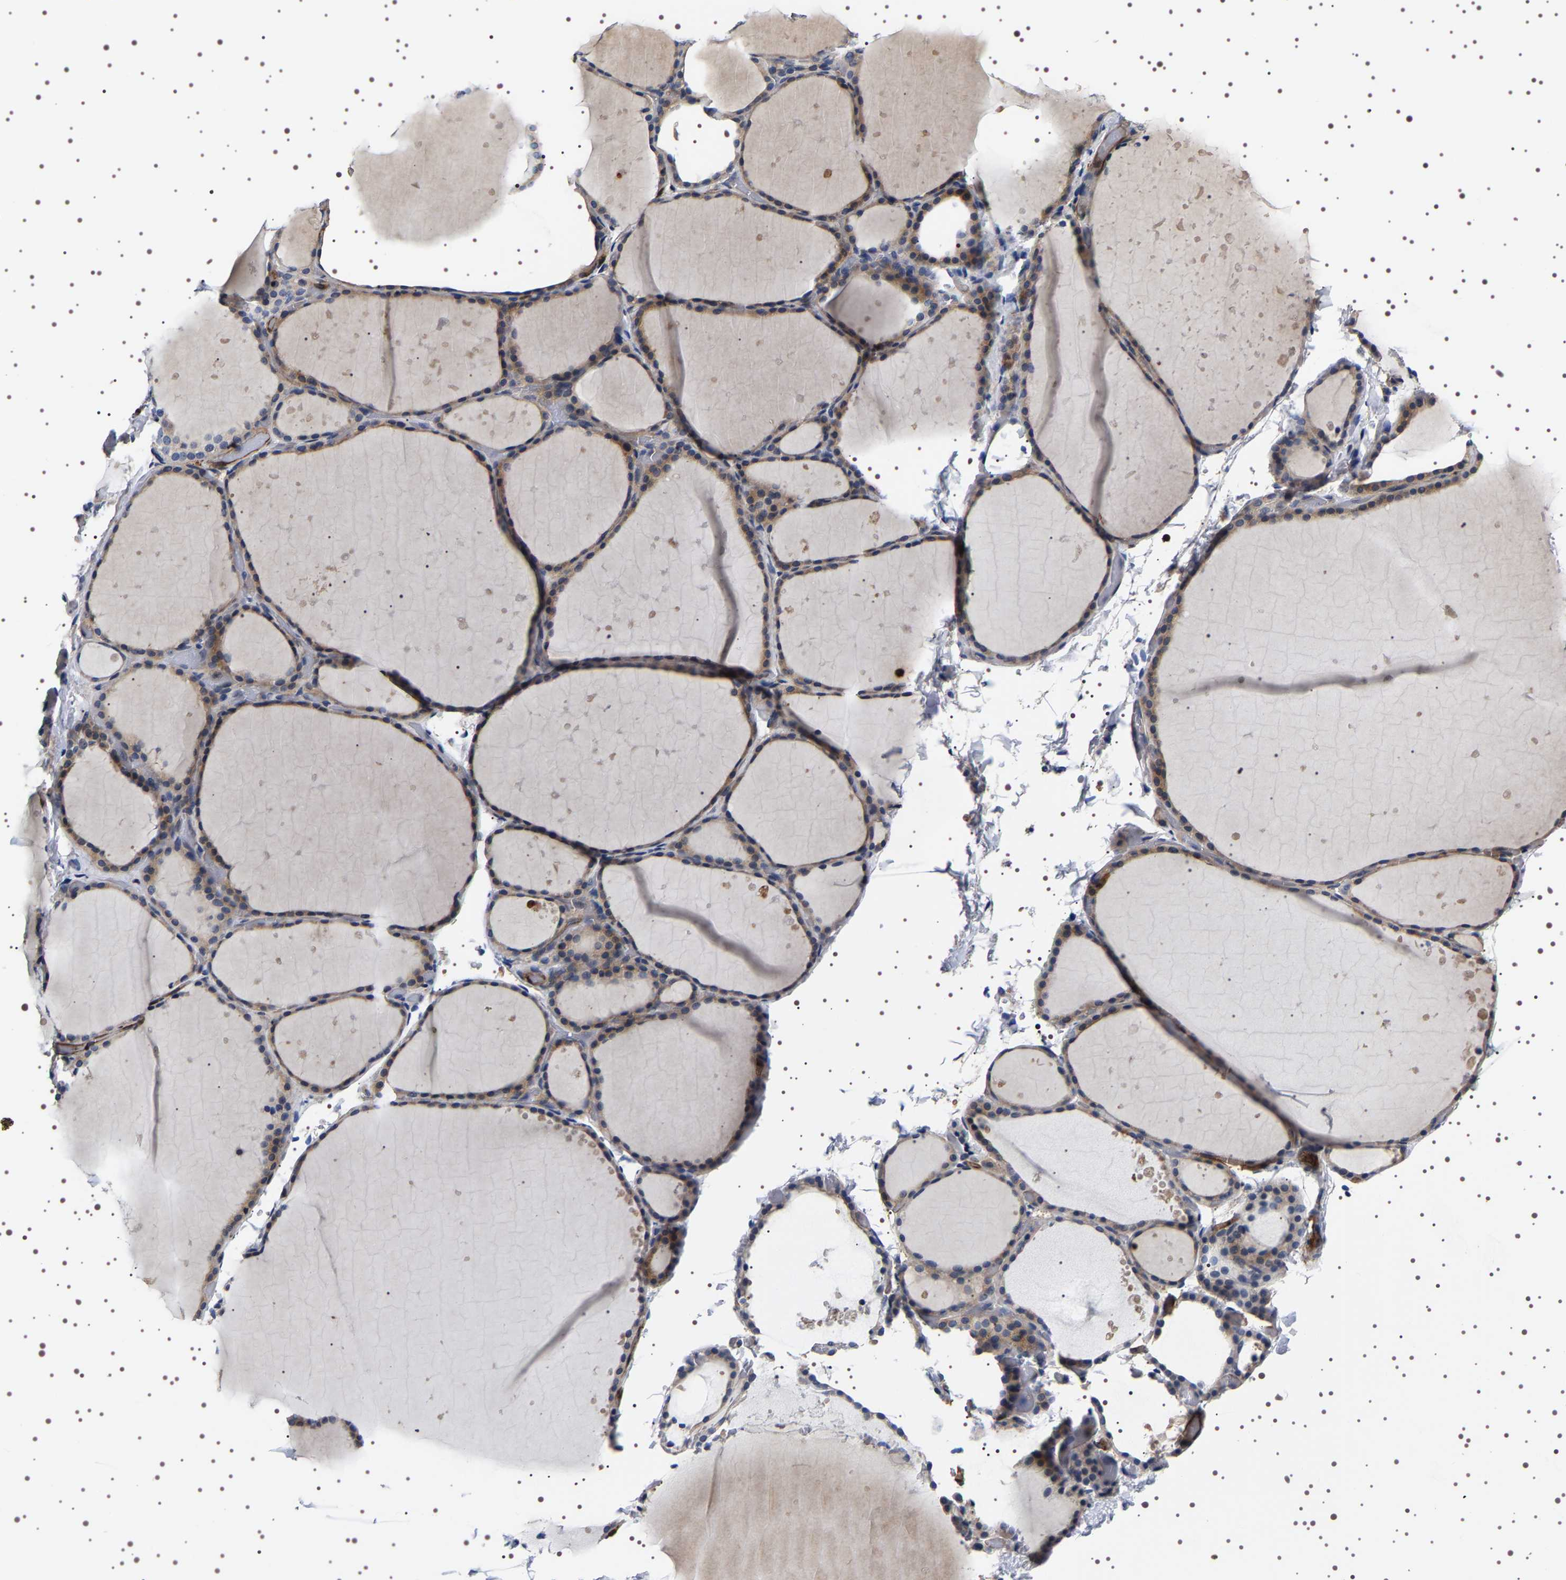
{"staining": {"intensity": "moderate", "quantity": "25%-75%", "location": "cytoplasmic/membranous"}, "tissue": "thyroid gland", "cell_type": "Glandular cells", "image_type": "normal", "snomed": [{"axis": "morphology", "description": "Normal tissue, NOS"}, {"axis": "topography", "description": "Thyroid gland"}], "caption": "Thyroid gland stained with immunohistochemistry (IHC) shows moderate cytoplasmic/membranous staining in about 25%-75% of glandular cells. Using DAB (3,3'-diaminobenzidine) (brown) and hematoxylin (blue) stains, captured at high magnification using brightfield microscopy.", "gene": "ALPL", "patient": {"sex": "female", "age": 44}}